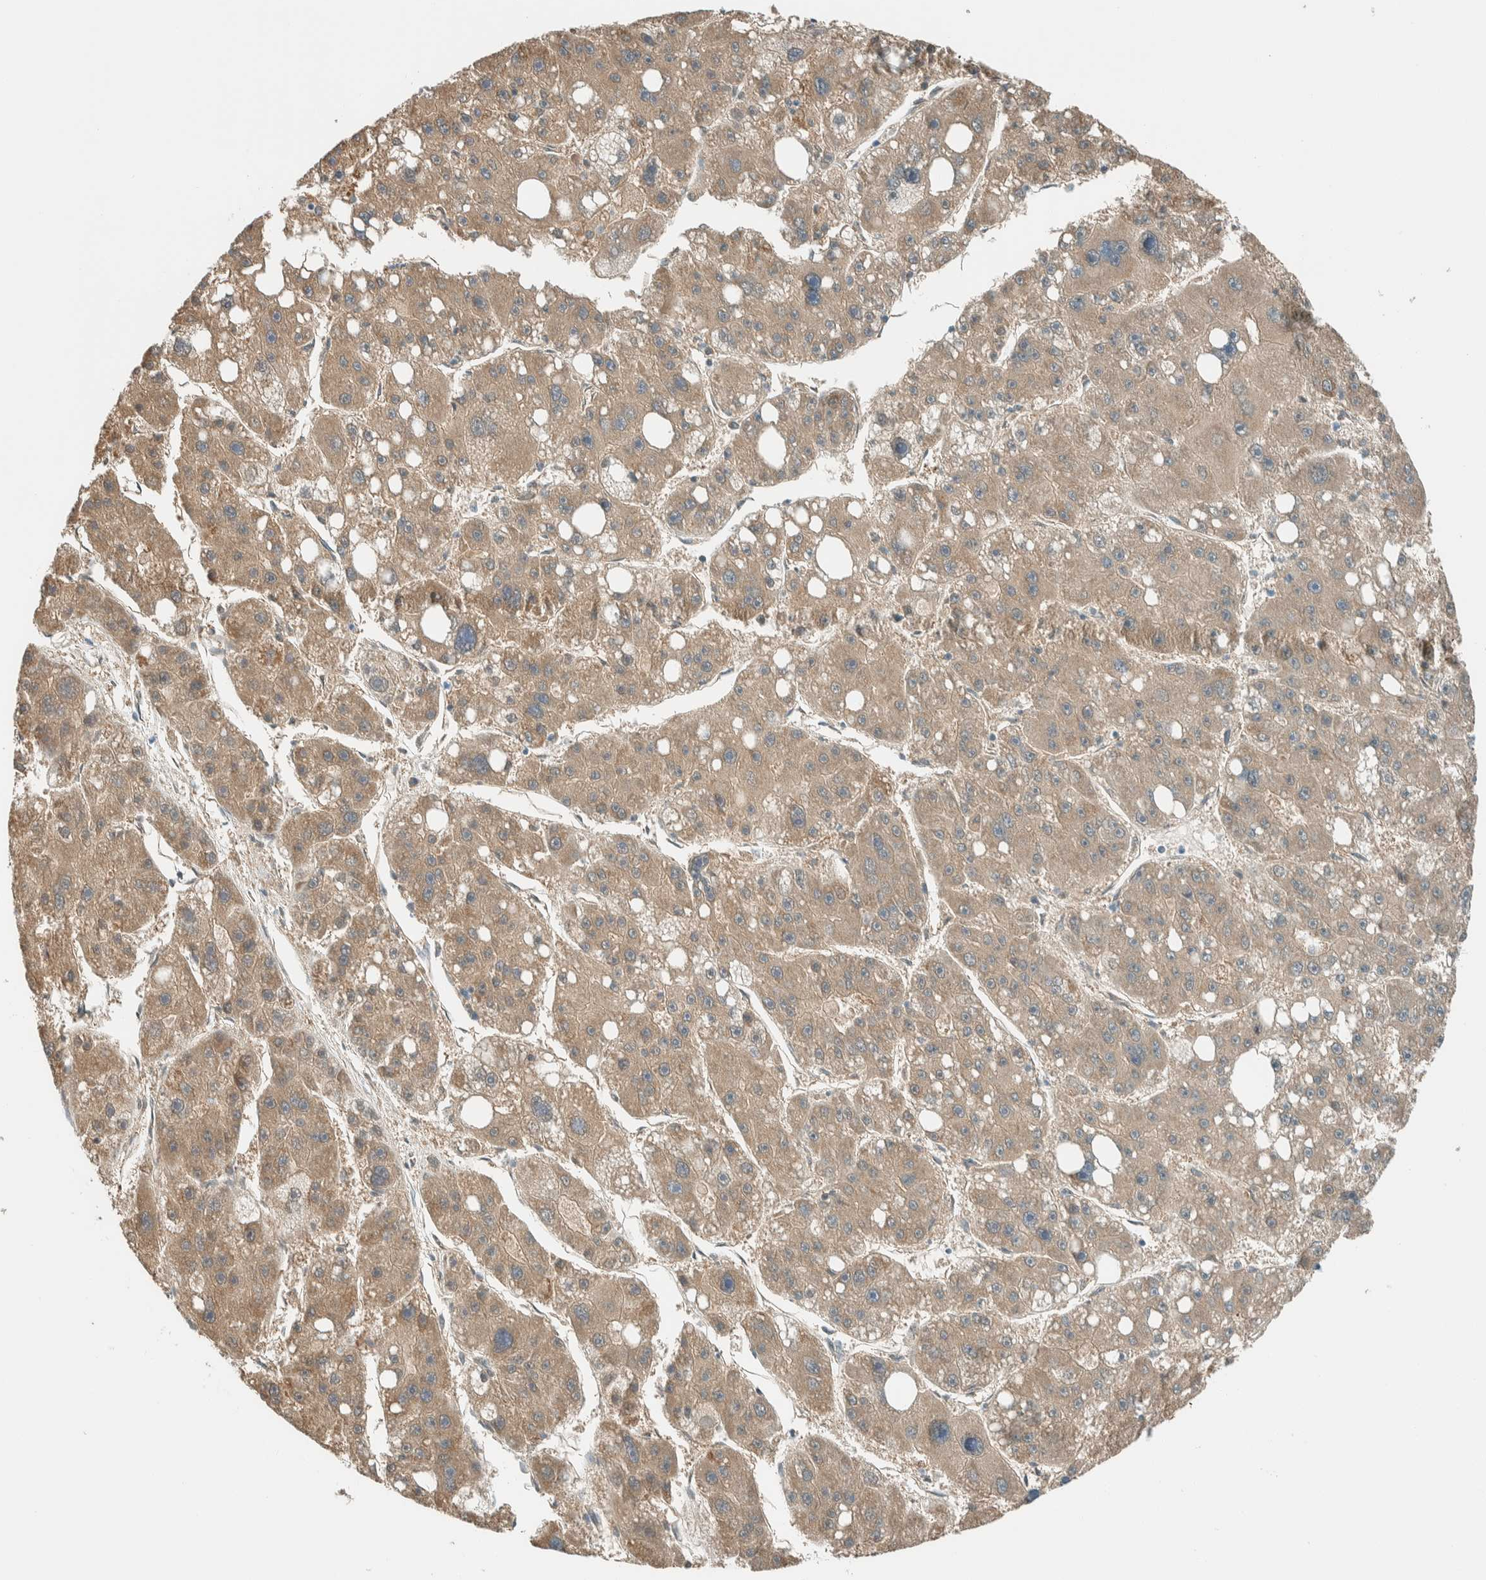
{"staining": {"intensity": "weak", "quantity": ">75%", "location": "cytoplasmic/membranous"}, "tissue": "liver cancer", "cell_type": "Tumor cells", "image_type": "cancer", "snomed": [{"axis": "morphology", "description": "Carcinoma, Hepatocellular, NOS"}, {"axis": "topography", "description": "Liver"}], "caption": "Immunohistochemistry histopathology image of liver cancer stained for a protein (brown), which demonstrates low levels of weak cytoplasmic/membranous positivity in about >75% of tumor cells.", "gene": "ALDH7A1", "patient": {"sex": "female", "age": 61}}